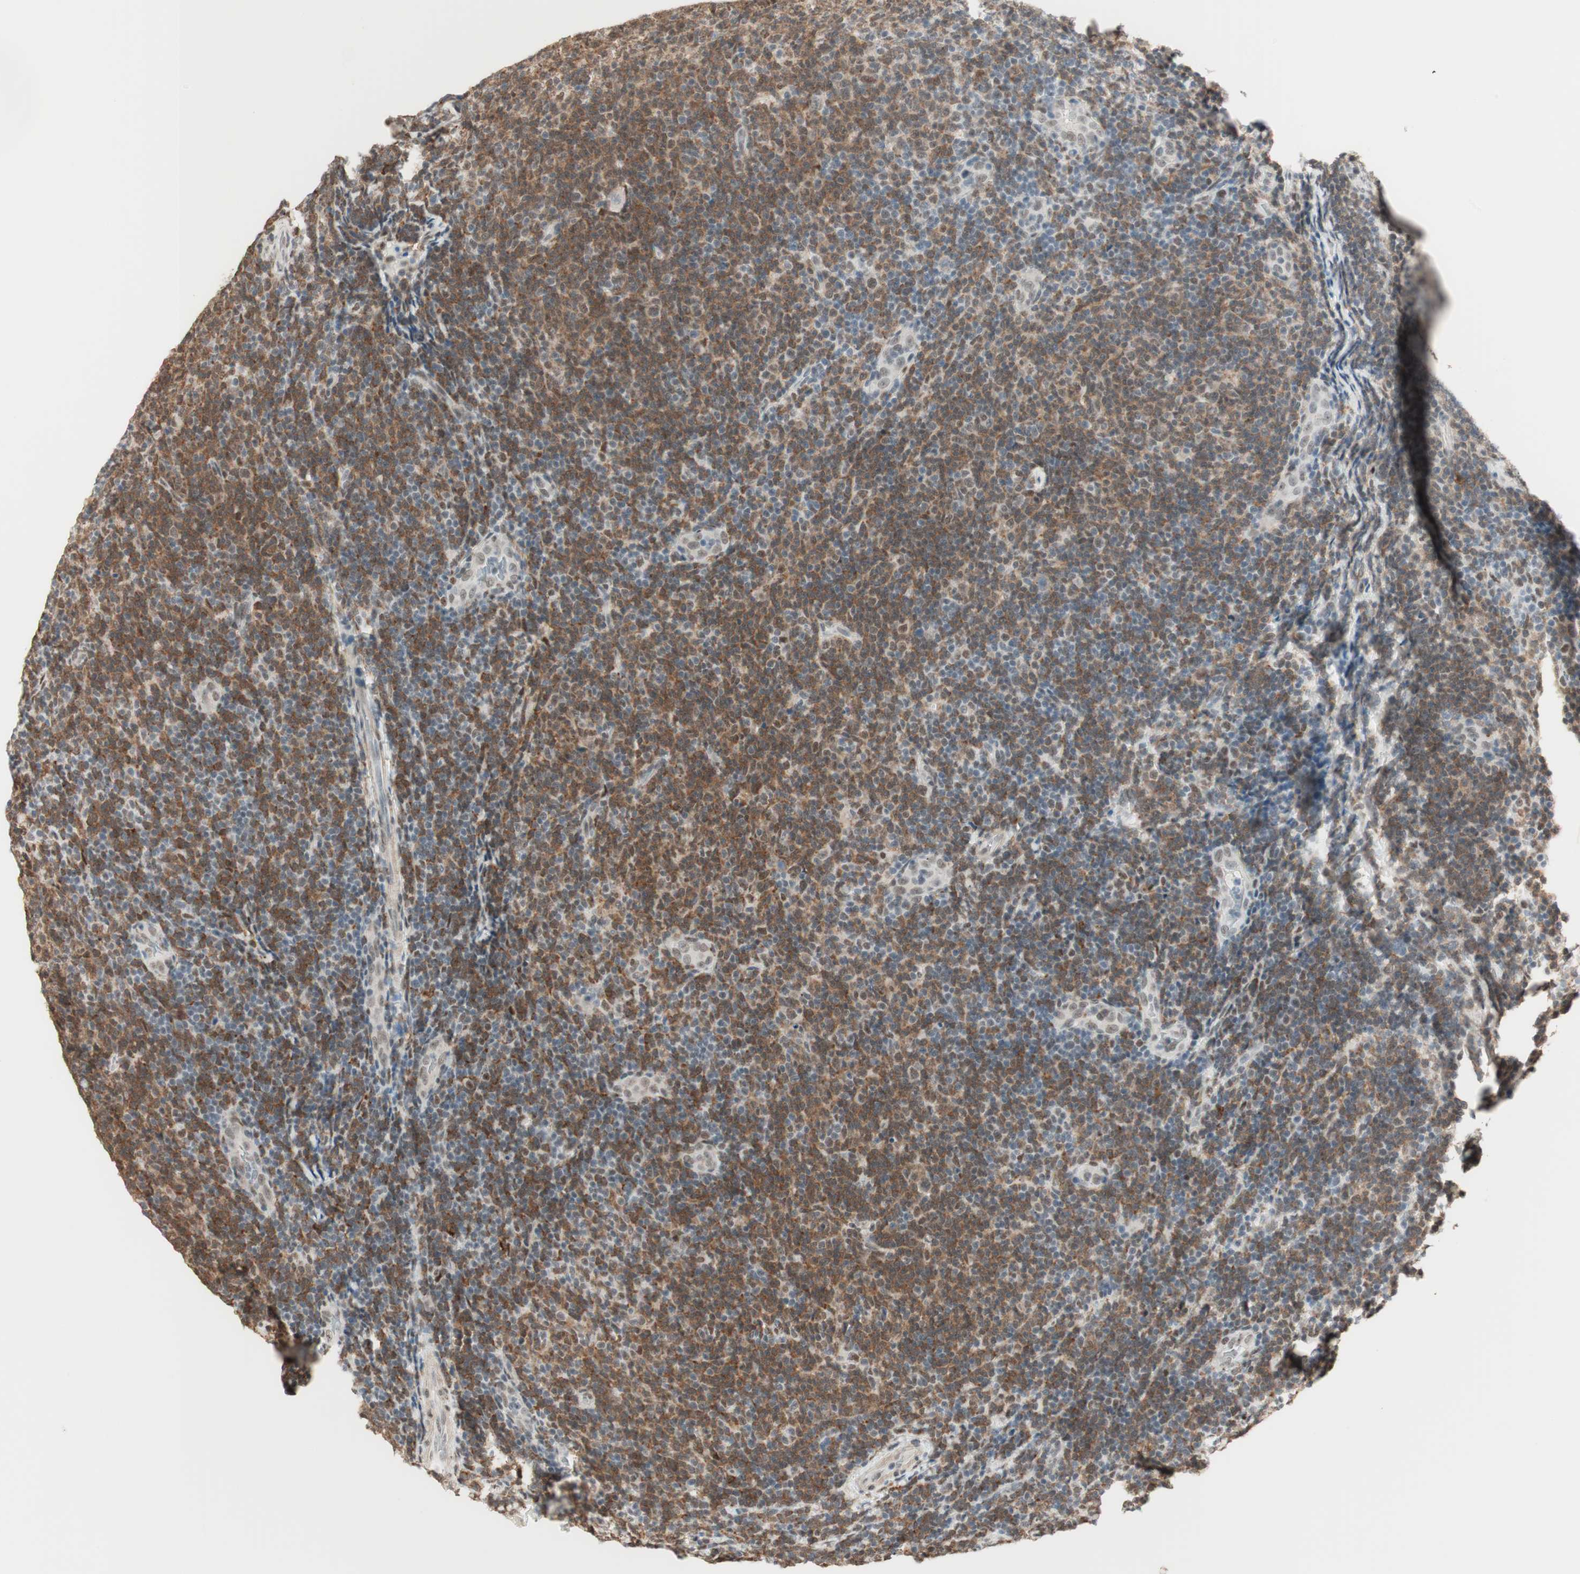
{"staining": {"intensity": "moderate", "quantity": "25%-75%", "location": "cytoplasmic/membranous"}, "tissue": "lymphoma", "cell_type": "Tumor cells", "image_type": "cancer", "snomed": [{"axis": "morphology", "description": "Malignant lymphoma, non-Hodgkin's type, Low grade"}, {"axis": "topography", "description": "Lymph node"}], "caption": "DAB immunohistochemical staining of low-grade malignant lymphoma, non-Hodgkin's type shows moderate cytoplasmic/membranous protein expression in about 25%-75% of tumor cells. (DAB (3,3'-diaminobenzidine) IHC with brightfield microscopy, high magnification).", "gene": "SMARCE1", "patient": {"sex": "male", "age": 83}}